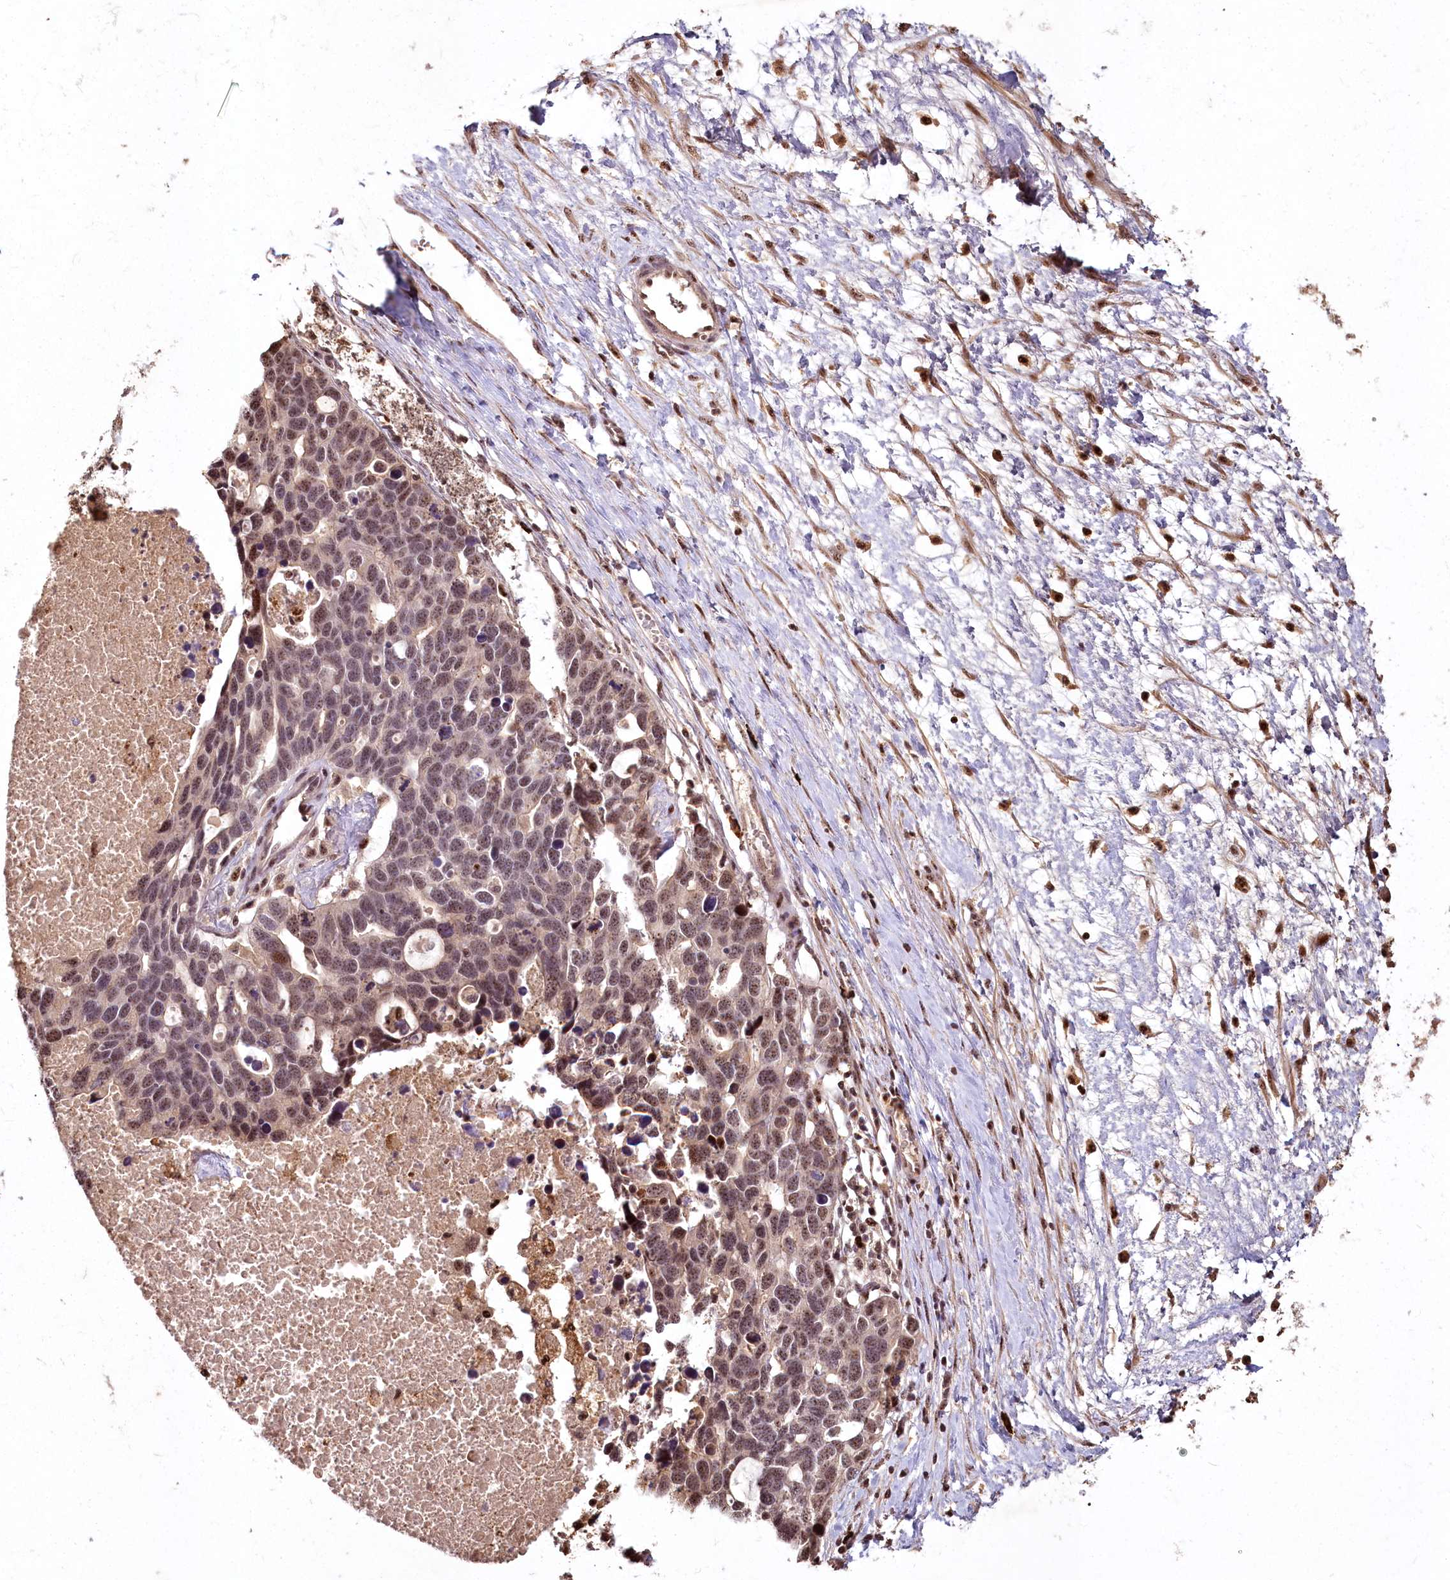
{"staining": {"intensity": "weak", "quantity": ">75%", "location": "cytoplasmic/membranous,nuclear"}, "tissue": "ovarian cancer", "cell_type": "Tumor cells", "image_type": "cancer", "snomed": [{"axis": "morphology", "description": "Cystadenocarcinoma, serous, NOS"}, {"axis": "topography", "description": "Ovary"}], "caption": "Protein staining of ovarian serous cystadenocarcinoma tissue exhibits weak cytoplasmic/membranous and nuclear expression in about >75% of tumor cells.", "gene": "PYROXD1", "patient": {"sex": "female", "age": 54}}